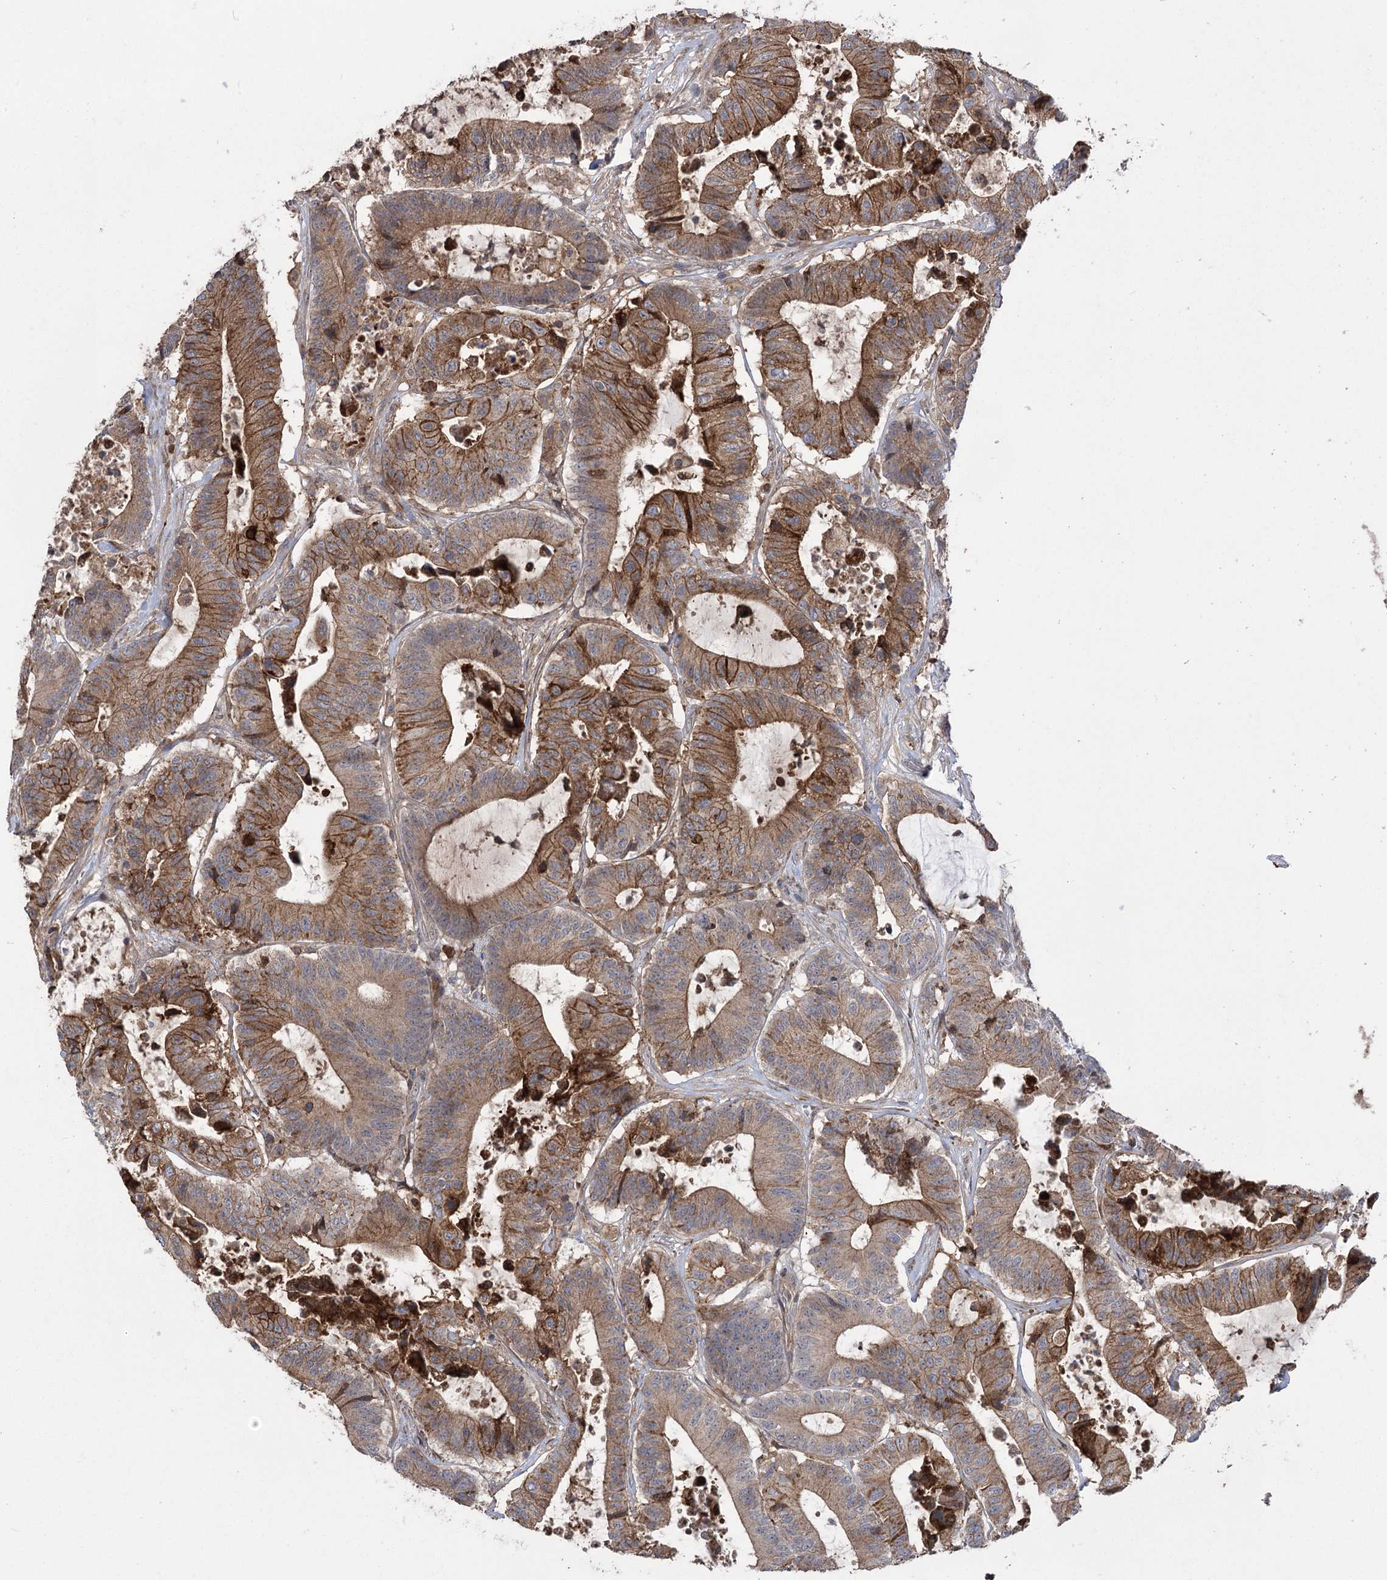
{"staining": {"intensity": "moderate", "quantity": ">75%", "location": "cytoplasmic/membranous"}, "tissue": "colorectal cancer", "cell_type": "Tumor cells", "image_type": "cancer", "snomed": [{"axis": "morphology", "description": "Adenocarcinoma, NOS"}, {"axis": "topography", "description": "Colon"}], "caption": "There is medium levels of moderate cytoplasmic/membranous staining in tumor cells of colorectal adenocarcinoma, as demonstrated by immunohistochemical staining (brown color).", "gene": "KCNN2", "patient": {"sex": "female", "age": 84}}